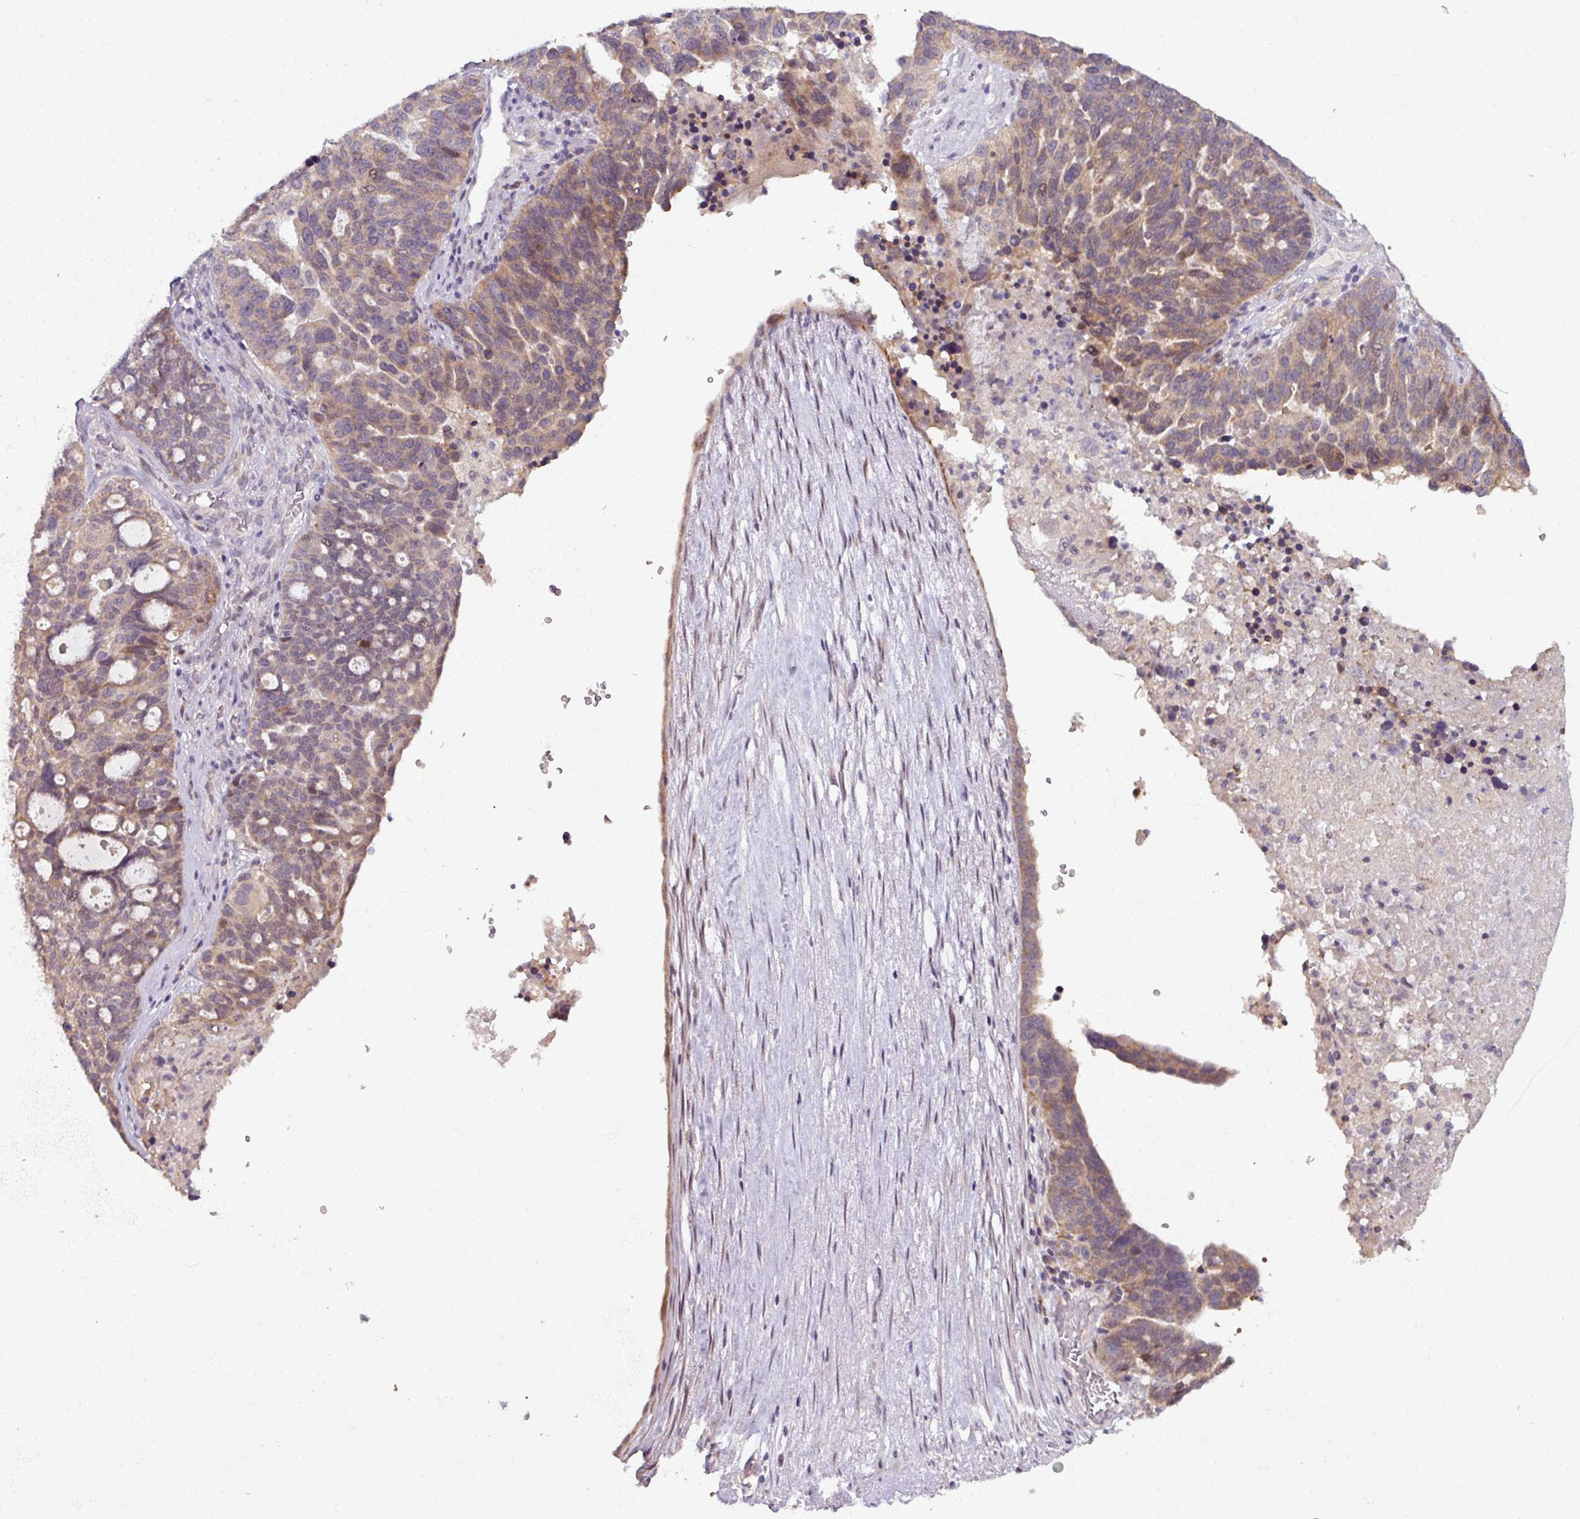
{"staining": {"intensity": "weak", "quantity": ">75%", "location": "cytoplasmic/membranous"}, "tissue": "ovarian cancer", "cell_type": "Tumor cells", "image_type": "cancer", "snomed": [{"axis": "morphology", "description": "Cystadenocarcinoma, serous, NOS"}, {"axis": "topography", "description": "Ovary"}], "caption": "Immunohistochemical staining of human ovarian cancer (serous cystadenocarcinoma) exhibits low levels of weak cytoplasmic/membranous protein expression in about >75% of tumor cells.", "gene": "OGFOD3", "patient": {"sex": "female", "age": 59}}